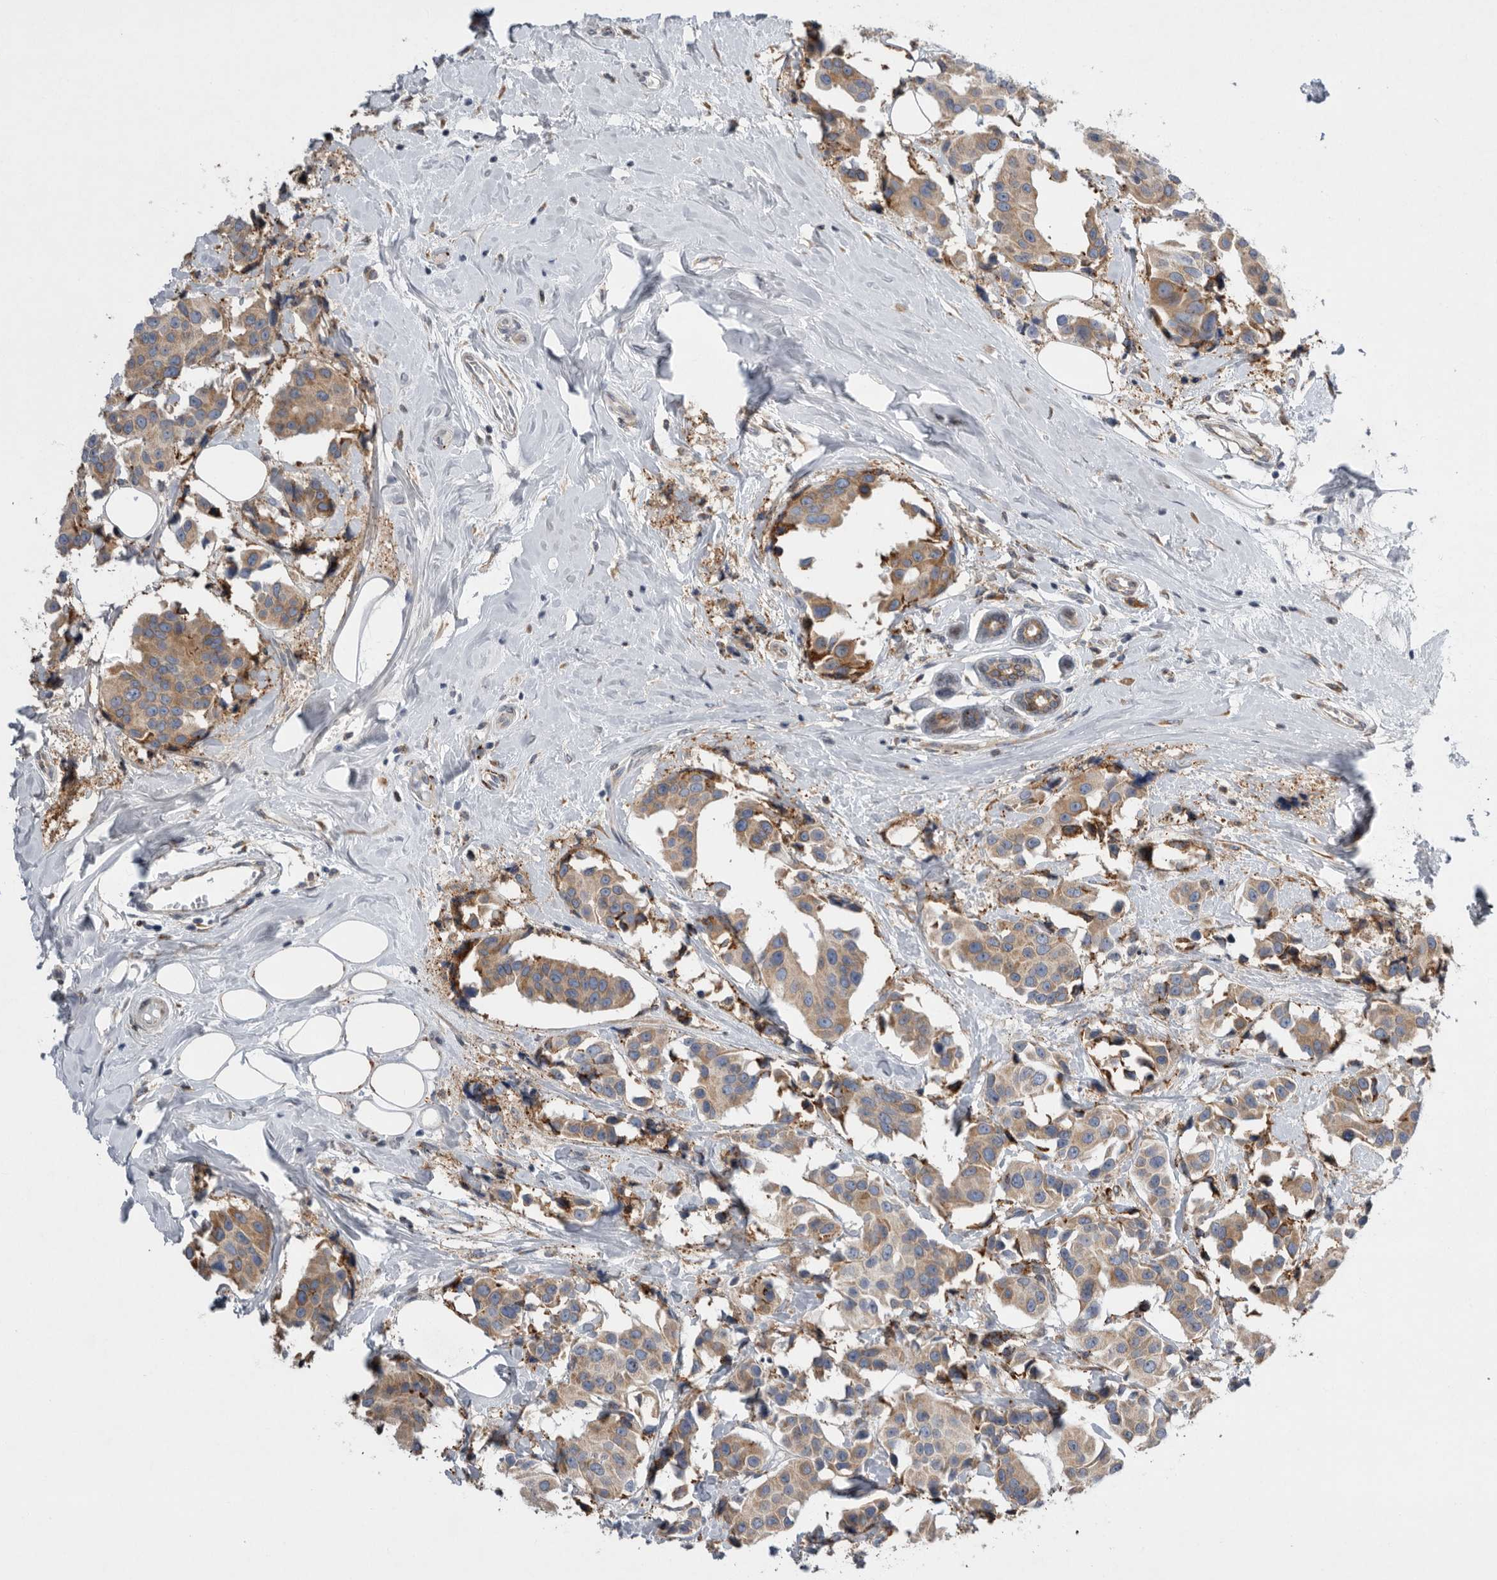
{"staining": {"intensity": "moderate", "quantity": ">75%", "location": "cytoplasmic/membranous"}, "tissue": "breast cancer", "cell_type": "Tumor cells", "image_type": "cancer", "snomed": [{"axis": "morphology", "description": "Normal tissue, NOS"}, {"axis": "morphology", "description": "Duct carcinoma"}, {"axis": "topography", "description": "Breast"}], "caption": "Immunohistochemistry histopathology image of human infiltrating ductal carcinoma (breast) stained for a protein (brown), which exhibits medium levels of moderate cytoplasmic/membranous positivity in approximately >75% of tumor cells.", "gene": "GANAB", "patient": {"sex": "female", "age": 39}}